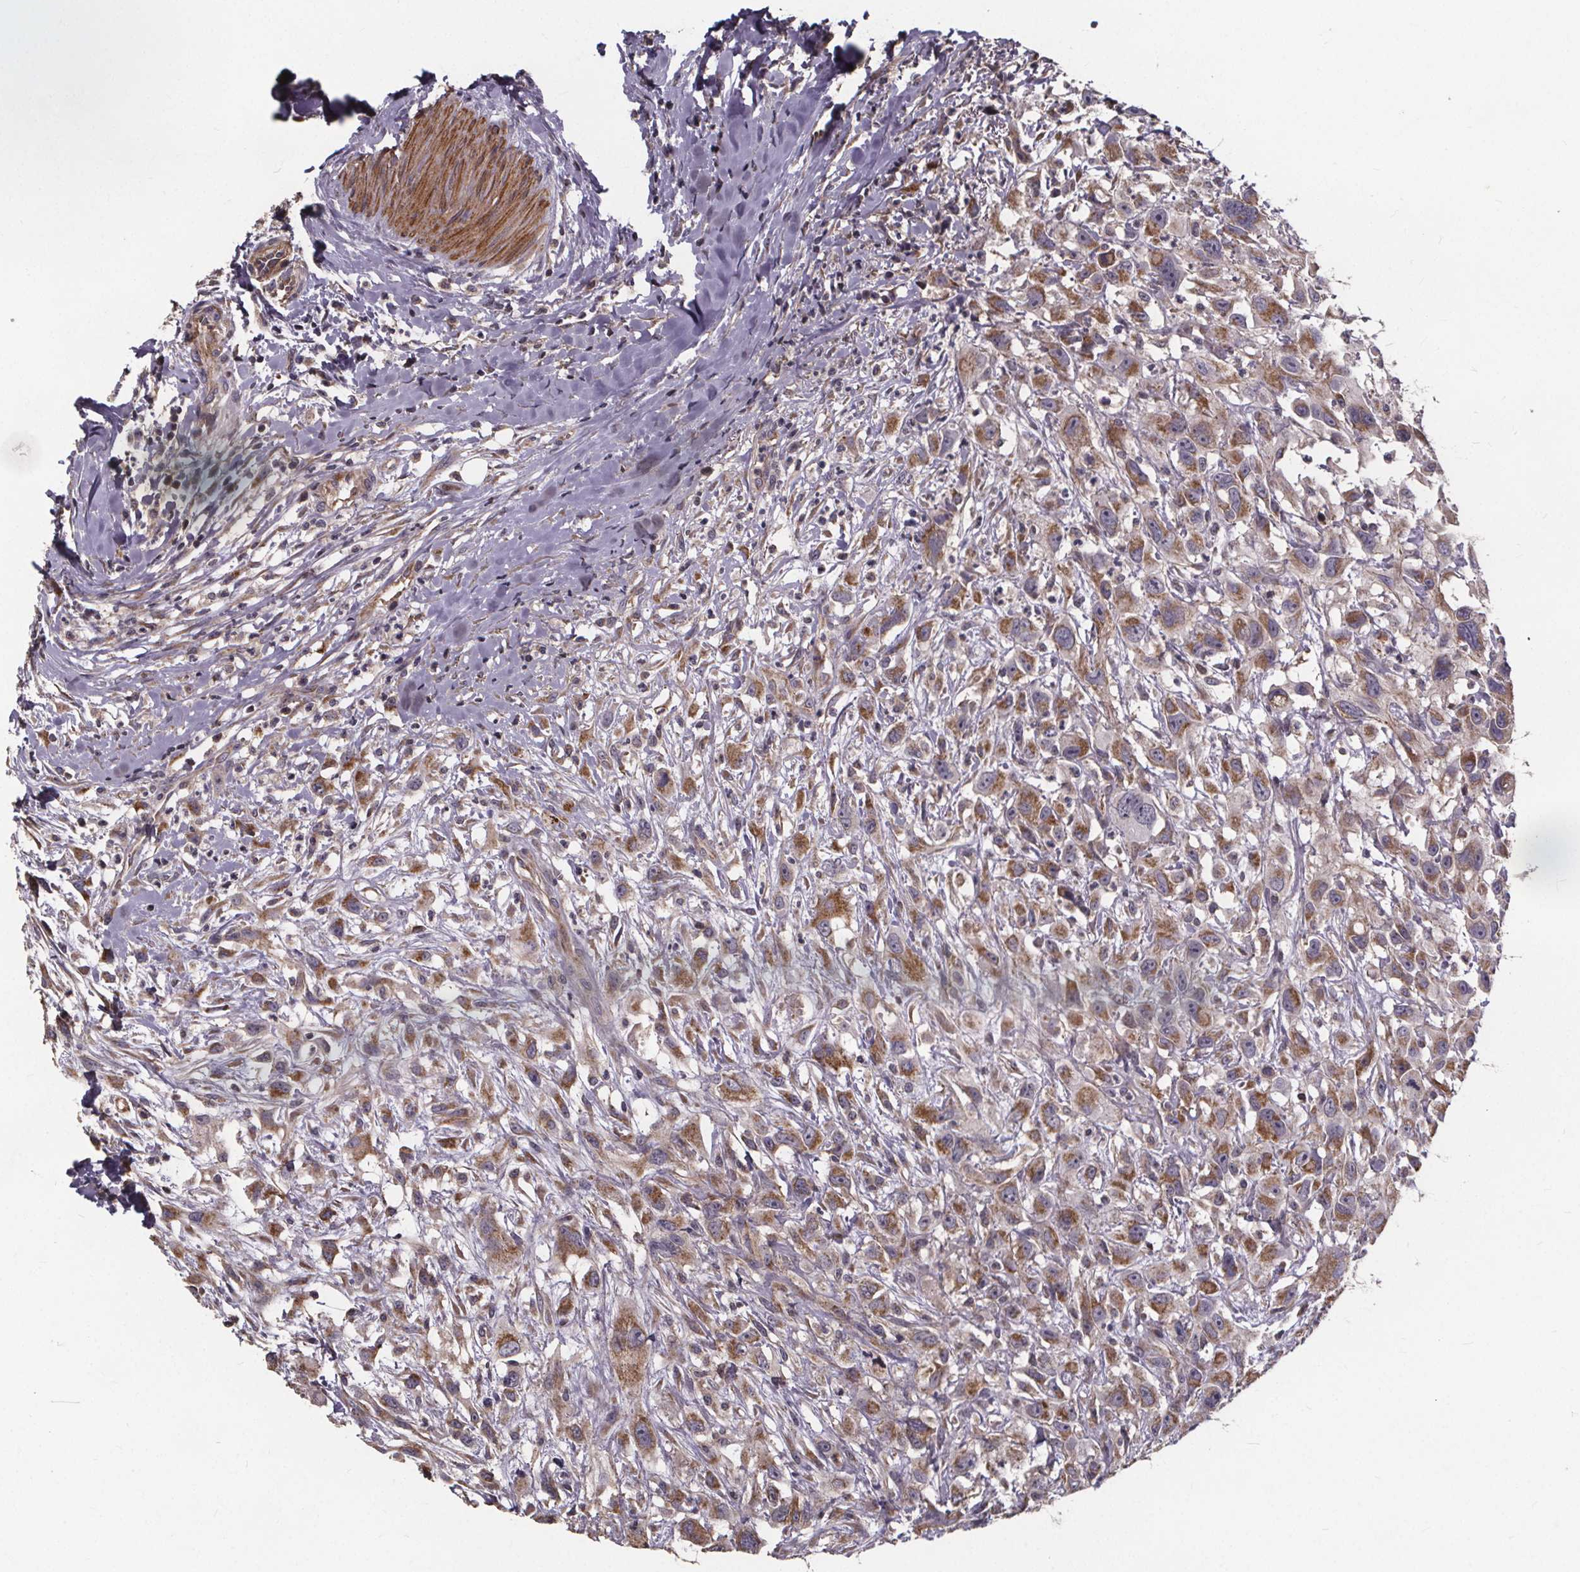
{"staining": {"intensity": "moderate", "quantity": ">75%", "location": "cytoplasmic/membranous"}, "tissue": "head and neck cancer", "cell_type": "Tumor cells", "image_type": "cancer", "snomed": [{"axis": "morphology", "description": "Squamous cell carcinoma, NOS"}, {"axis": "morphology", "description": "Squamous cell carcinoma, metastatic, NOS"}, {"axis": "topography", "description": "Oral tissue"}, {"axis": "topography", "description": "Head-Neck"}], "caption": "Immunohistochemical staining of human head and neck squamous cell carcinoma displays medium levels of moderate cytoplasmic/membranous protein staining in approximately >75% of tumor cells.", "gene": "YME1L1", "patient": {"sex": "female", "age": 85}}